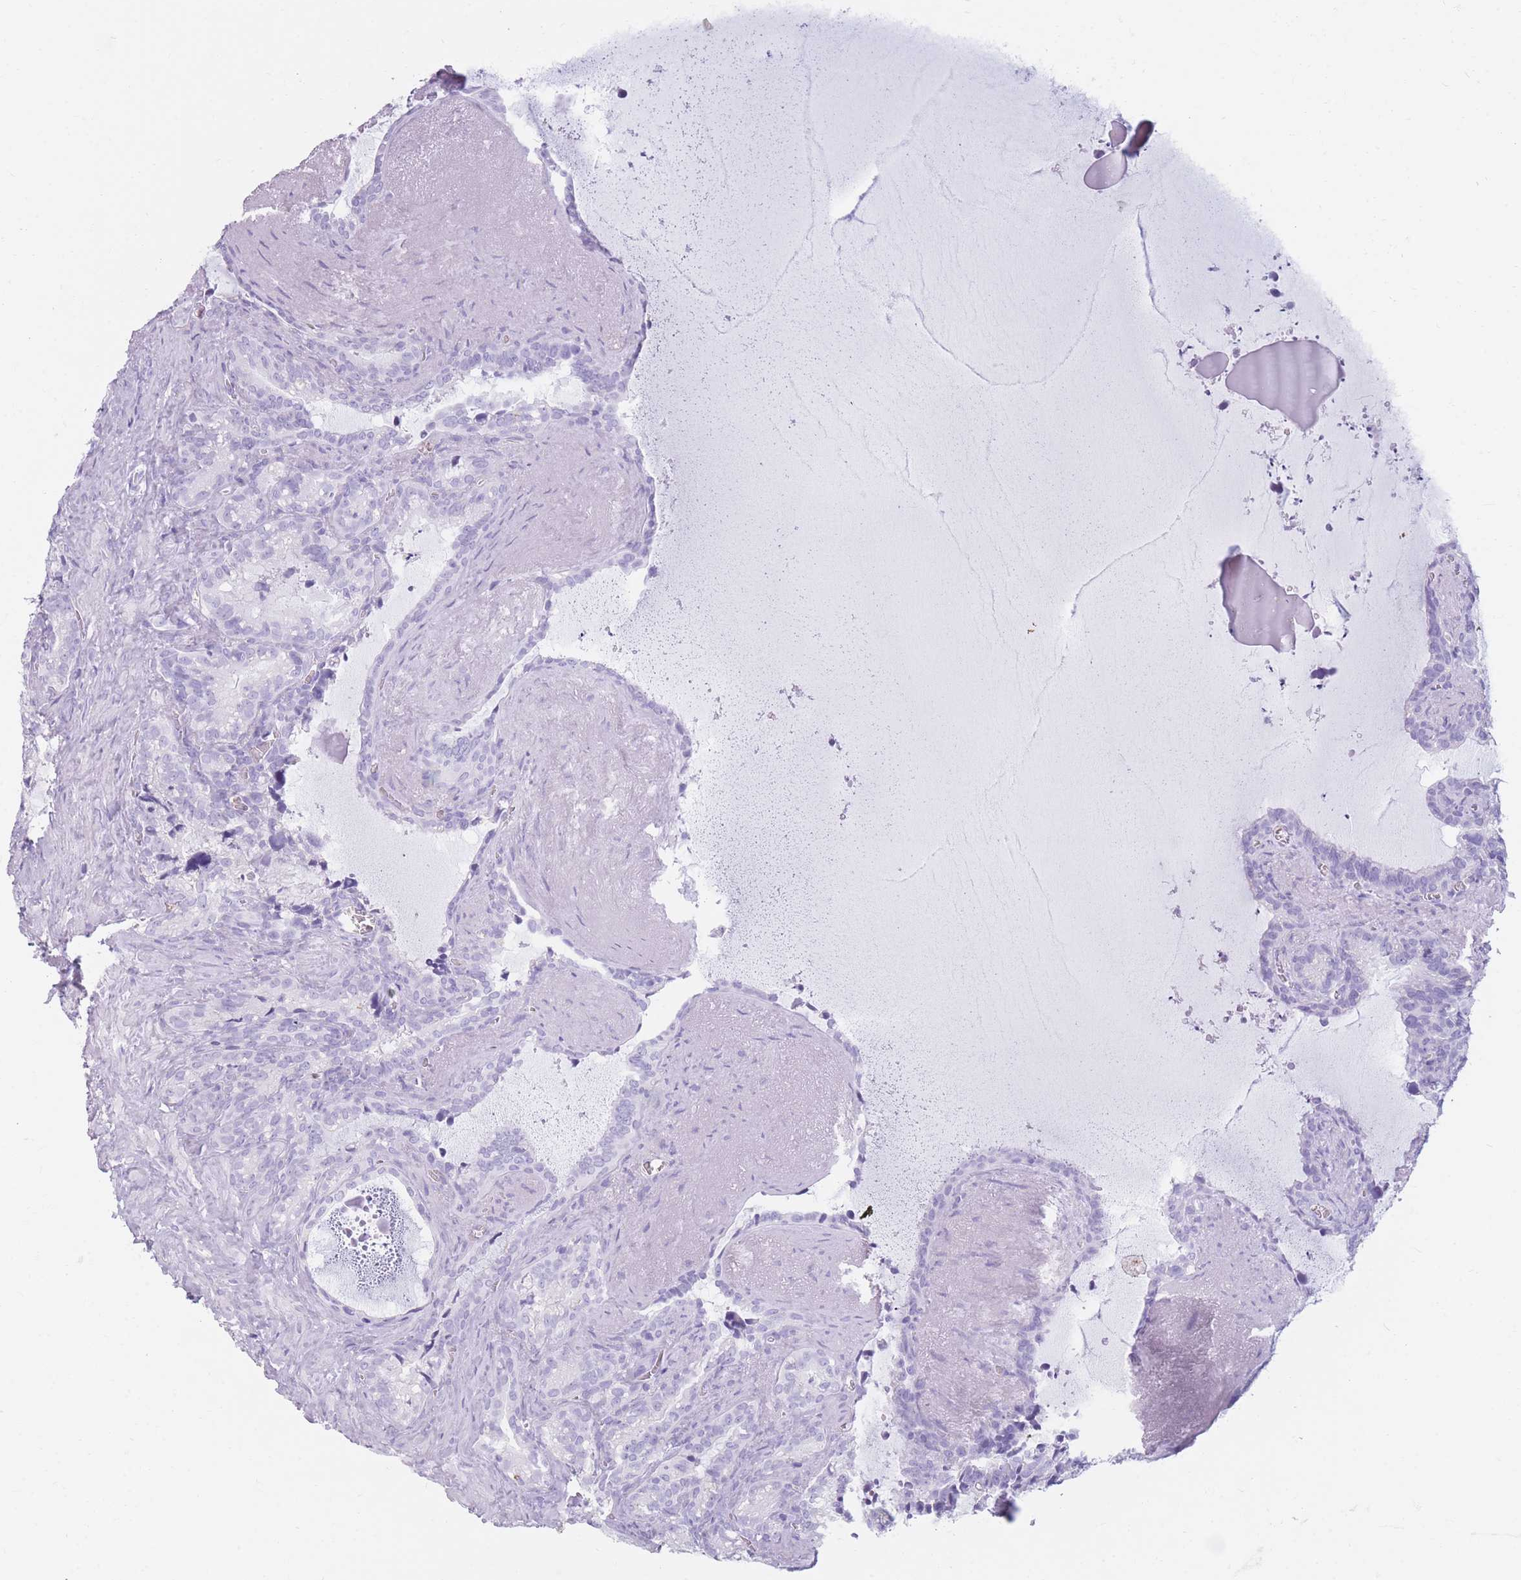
{"staining": {"intensity": "negative", "quantity": "none", "location": "none"}, "tissue": "seminal vesicle", "cell_type": "Glandular cells", "image_type": "normal", "snomed": [{"axis": "morphology", "description": "Normal tissue, NOS"}, {"axis": "topography", "description": "Prostate"}, {"axis": "topography", "description": "Seminal veicle"}], "caption": "High magnification brightfield microscopy of unremarkable seminal vesicle stained with DAB (3,3'-diaminobenzidine) (brown) and counterstained with hematoxylin (blue): glandular cells show no significant positivity. (DAB (3,3'-diaminobenzidine) immunohistochemistry (IHC) with hematoxylin counter stain).", "gene": "TNFSF11", "patient": {"sex": "male", "age": 58}}